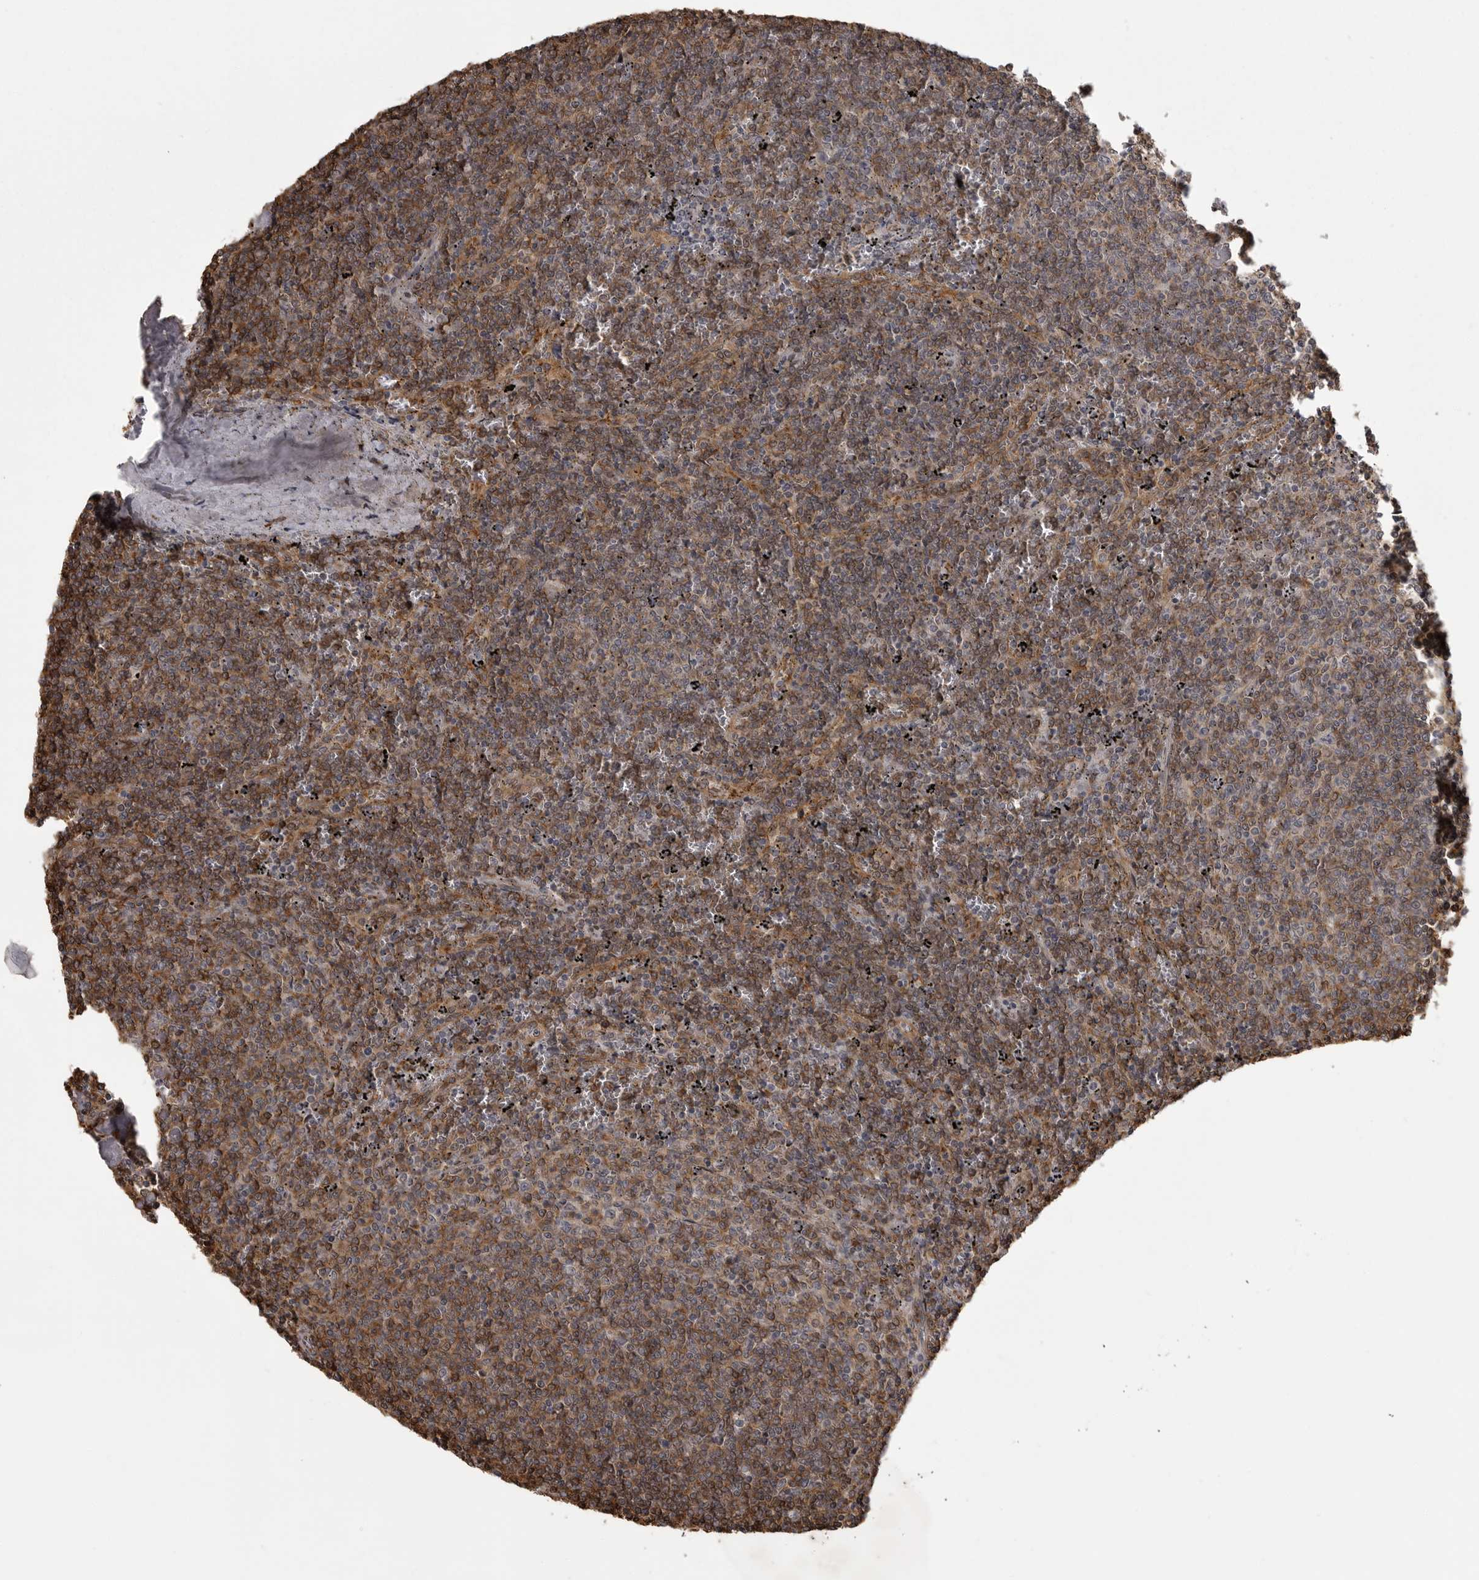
{"staining": {"intensity": "moderate", "quantity": ">75%", "location": "cytoplasmic/membranous"}, "tissue": "lymphoma", "cell_type": "Tumor cells", "image_type": "cancer", "snomed": [{"axis": "morphology", "description": "Malignant lymphoma, non-Hodgkin's type, Low grade"}, {"axis": "topography", "description": "Spleen"}], "caption": "Lymphoma stained for a protein demonstrates moderate cytoplasmic/membranous positivity in tumor cells.", "gene": "SNX16", "patient": {"sex": "female", "age": 50}}